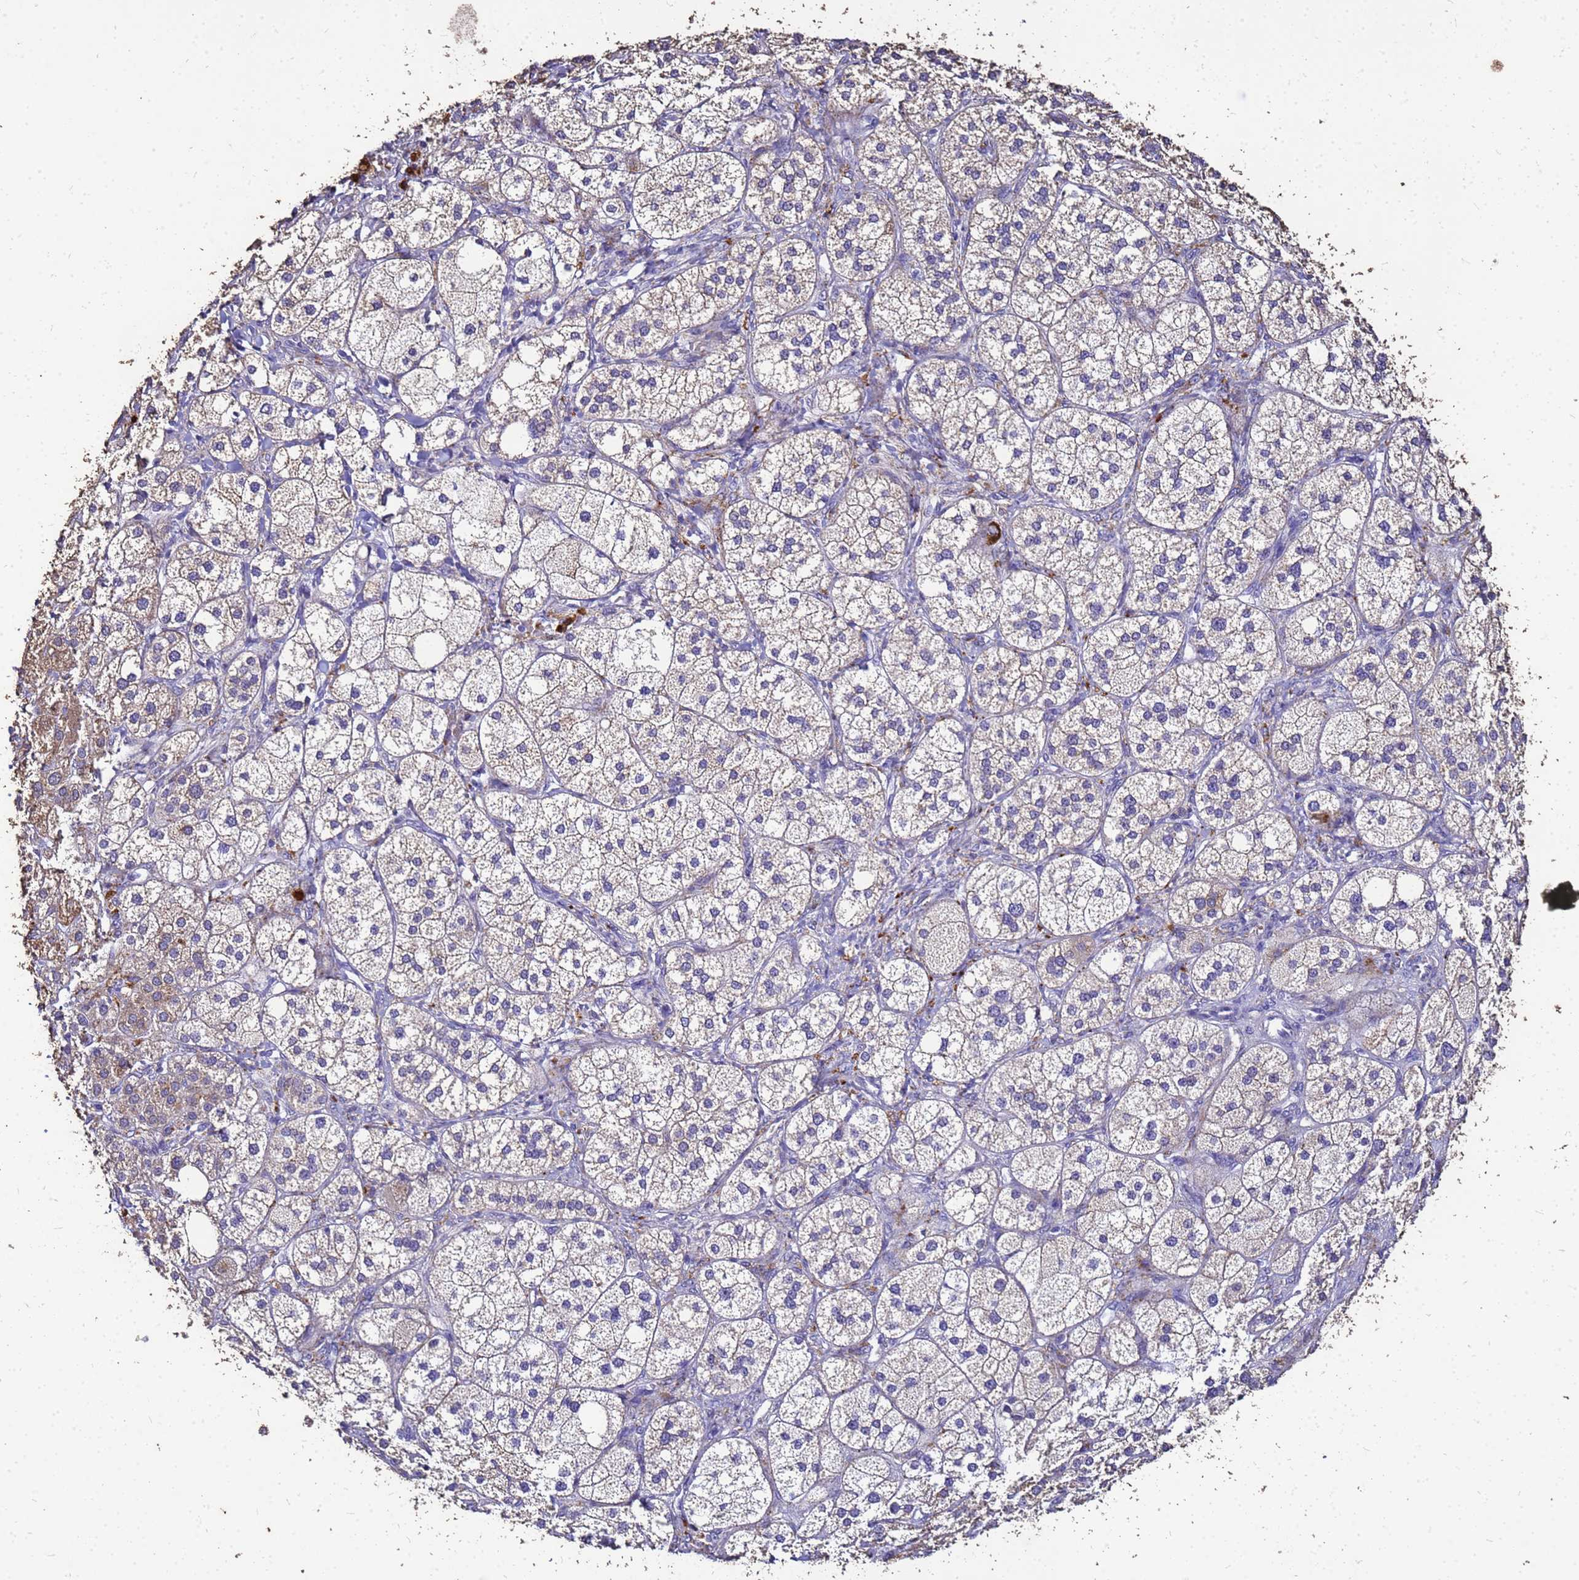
{"staining": {"intensity": "negative", "quantity": "none", "location": "none"}, "tissue": "adrenal gland", "cell_type": "Glandular cells", "image_type": "normal", "snomed": [{"axis": "morphology", "description": "Normal tissue, NOS"}, {"axis": "topography", "description": "Adrenal gland"}], "caption": "This is an IHC photomicrograph of benign adrenal gland. There is no positivity in glandular cells.", "gene": "S100A2", "patient": {"sex": "male", "age": 61}}